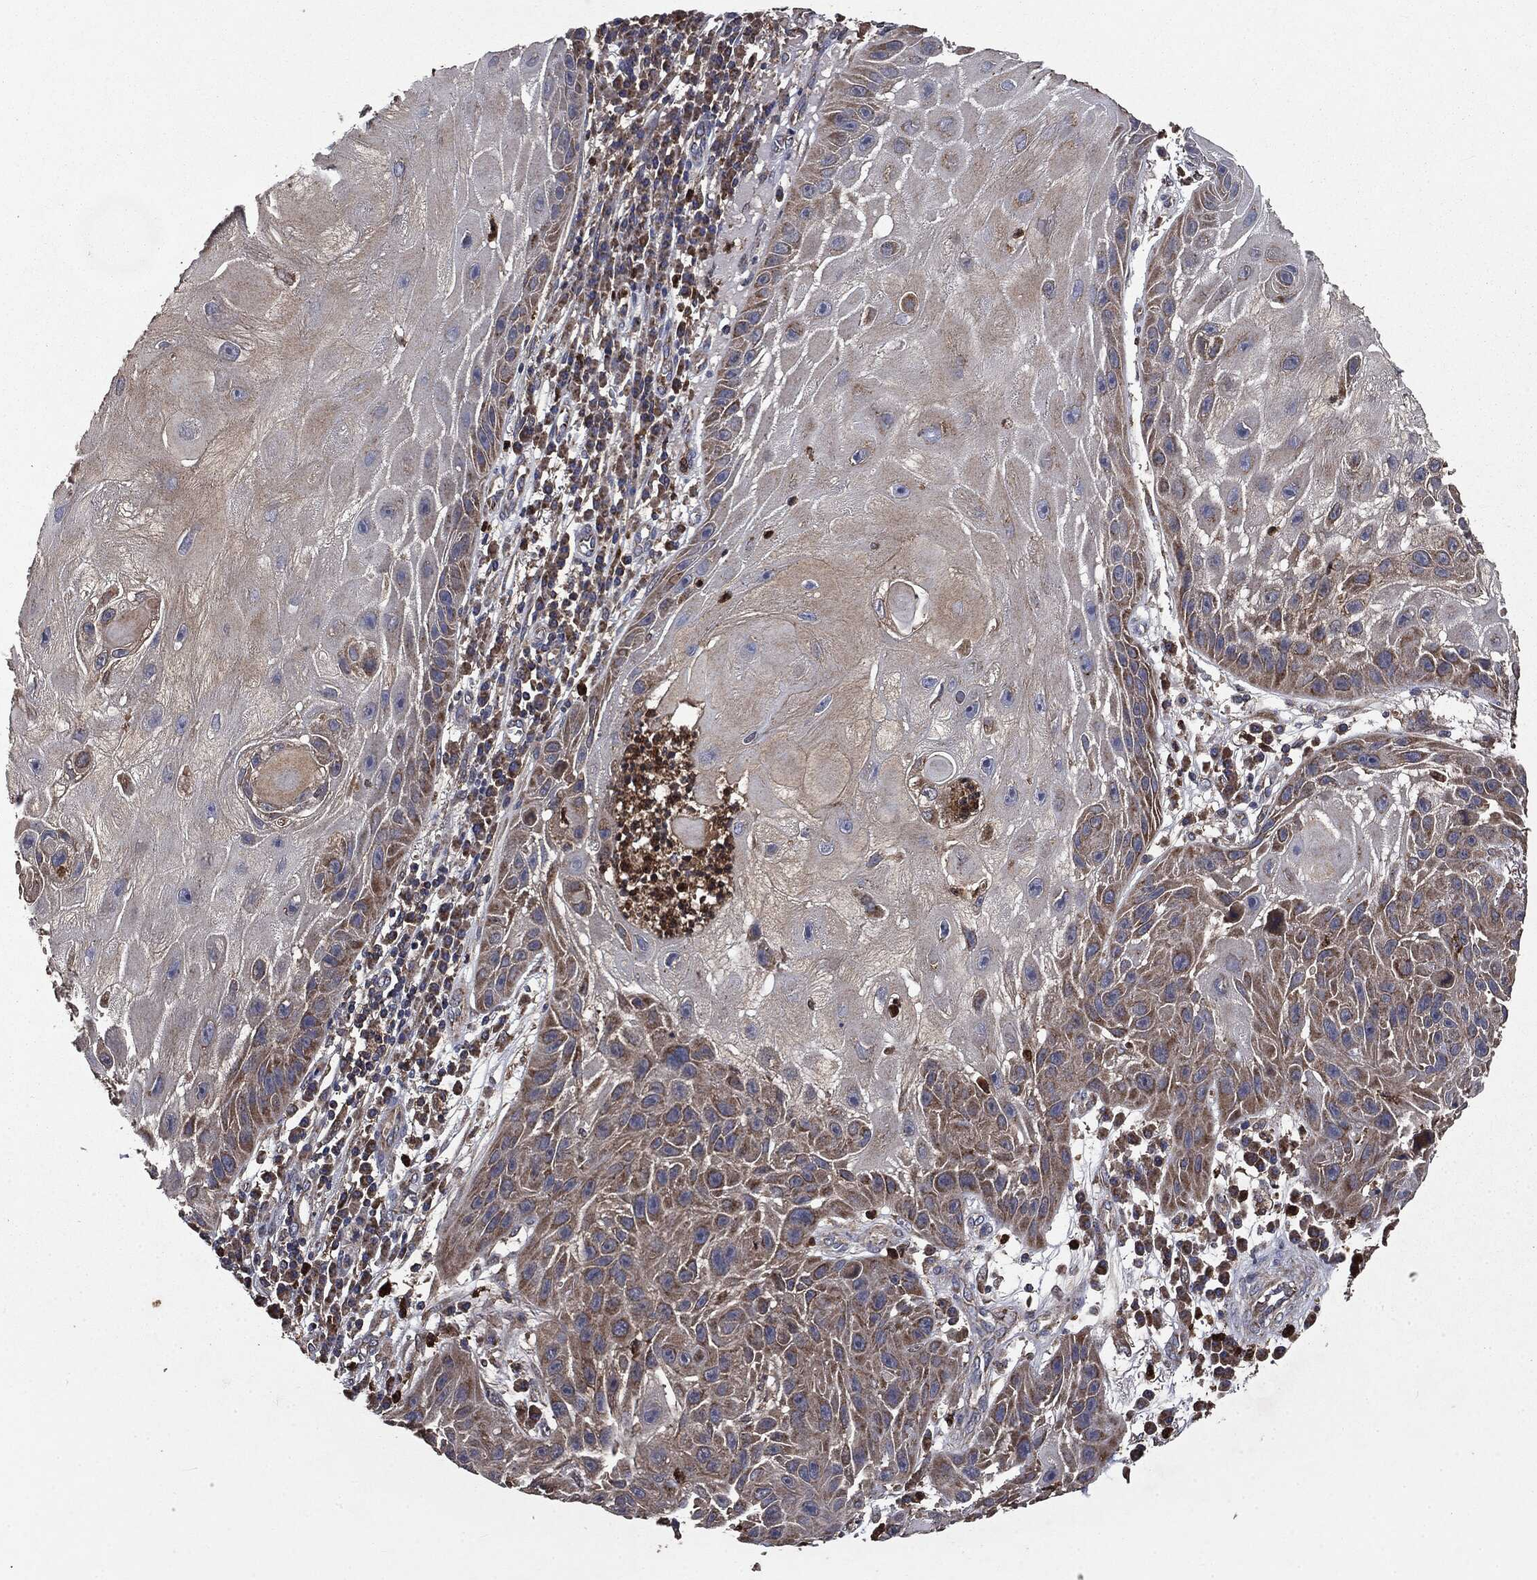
{"staining": {"intensity": "moderate", "quantity": "25%-75%", "location": "cytoplasmic/membranous"}, "tissue": "skin cancer", "cell_type": "Tumor cells", "image_type": "cancer", "snomed": [{"axis": "morphology", "description": "Normal tissue, NOS"}, {"axis": "morphology", "description": "Squamous cell carcinoma, NOS"}, {"axis": "topography", "description": "Skin"}], "caption": "Immunohistochemical staining of skin cancer exhibits medium levels of moderate cytoplasmic/membranous expression in approximately 25%-75% of tumor cells.", "gene": "MAPK6", "patient": {"sex": "male", "age": 79}}